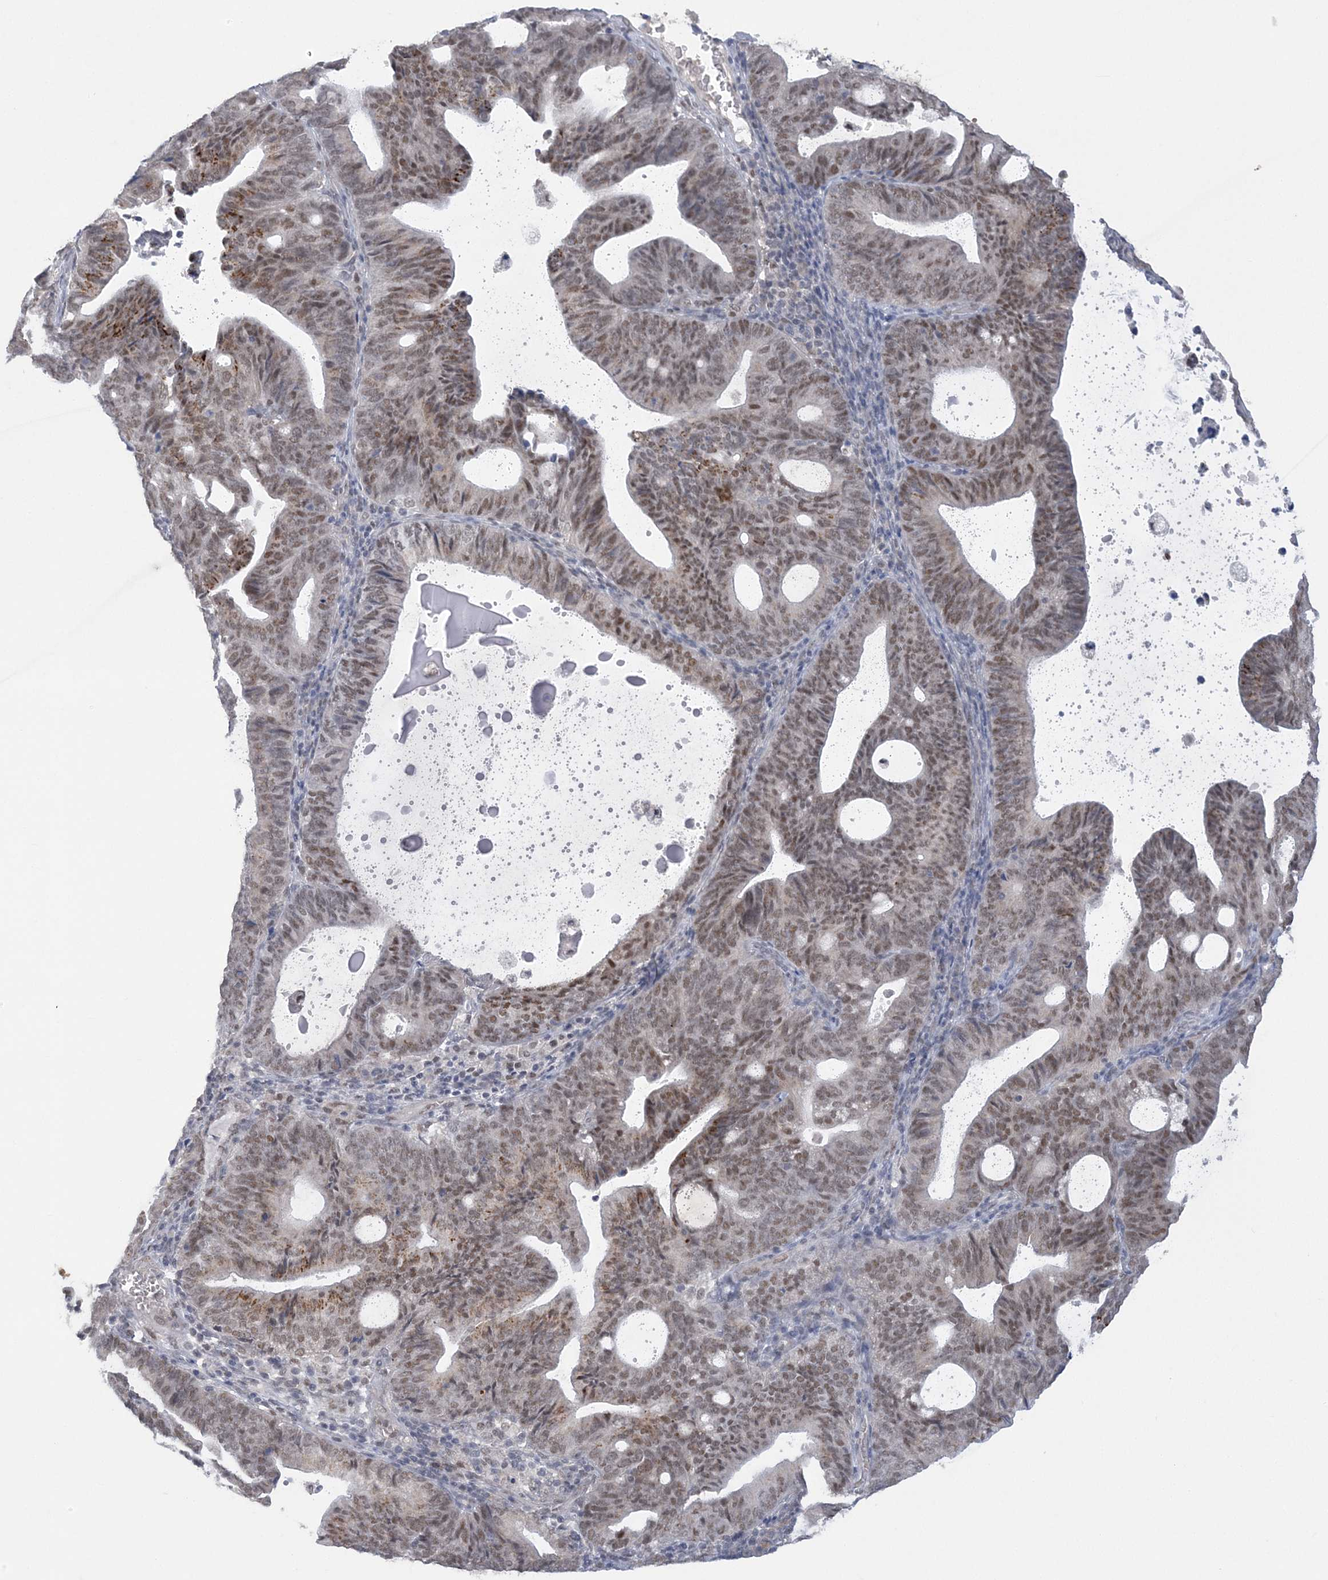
{"staining": {"intensity": "weak", "quantity": ">75%", "location": "nuclear"}, "tissue": "endometrial cancer", "cell_type": "Tumor cells", "image_type": "cancer", "snomed": [{"axis": "morphology", "description": "Adenocarcinoma, NOS"}, {"axis": "topography", "description": "Uterus"}], "caption": "Endometrial cancer stained with a brown dye reveals weak nuclear positive expression in approximately >75% of tumor cells.", "gene": "ZBTB7A", "patient": {"sex": "female", "age": 83}}